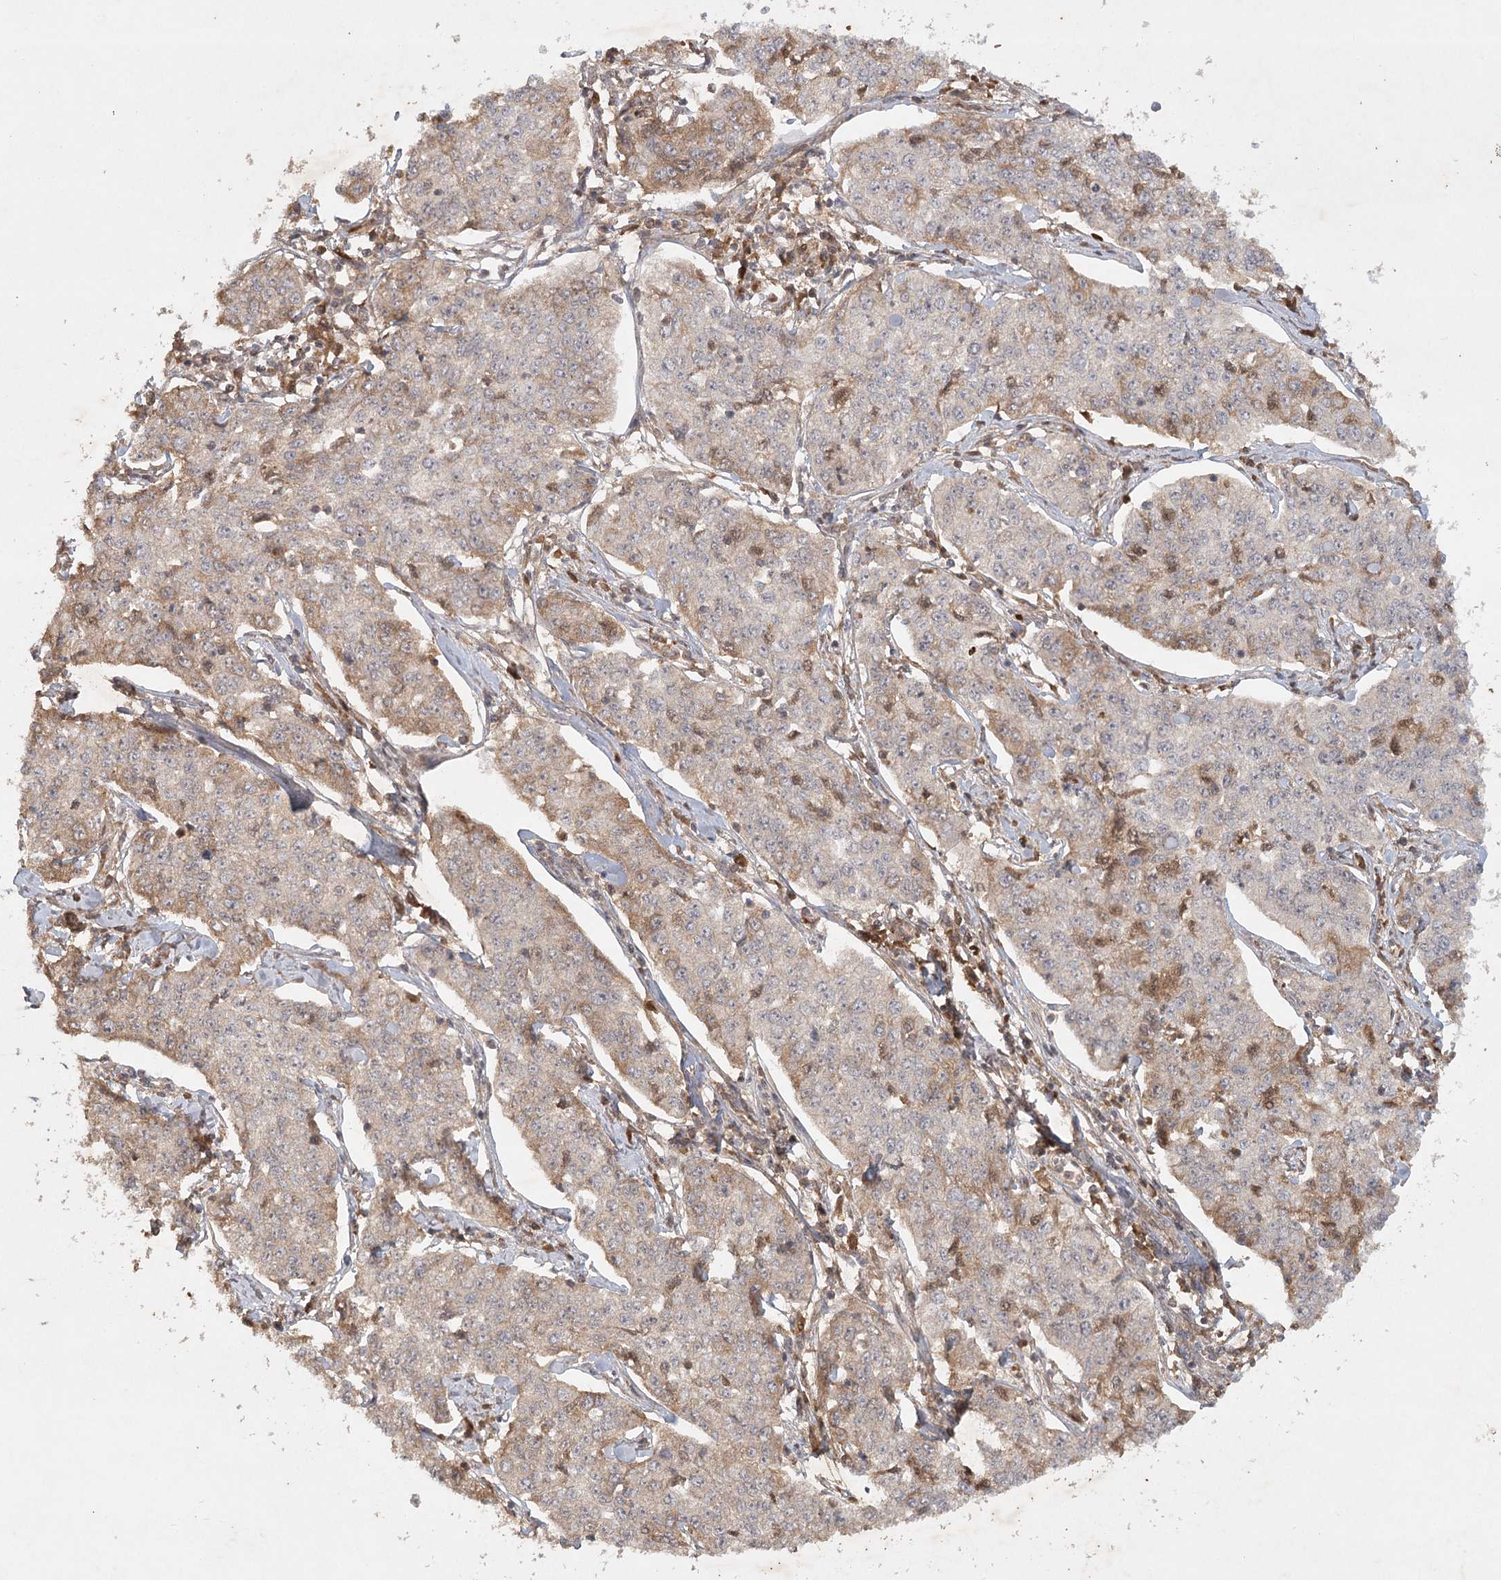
{"staining": {"intensity": "moderate", "quantity": "25%-75%", "location": "cytoplasmic/membranous"}, "tissue": "cervical cancer", "cell_type": "Tumor cells", "image_type": "cancer", "snomed": [{"axis": "morphology", "description": "Squamous cell carcinoma, NOS"}, {"axis": "topography", "description": "Cervix"}], "caption": "Immunohistochemistry (IHC) of human cervical squamous cell carcinoma shows medium levels of moderate cytoplasmic/membranous staining in about 25%-75% of tumor cells.", "gene": "ARL13A", "patient": {"sex": "female", "age": 35}}